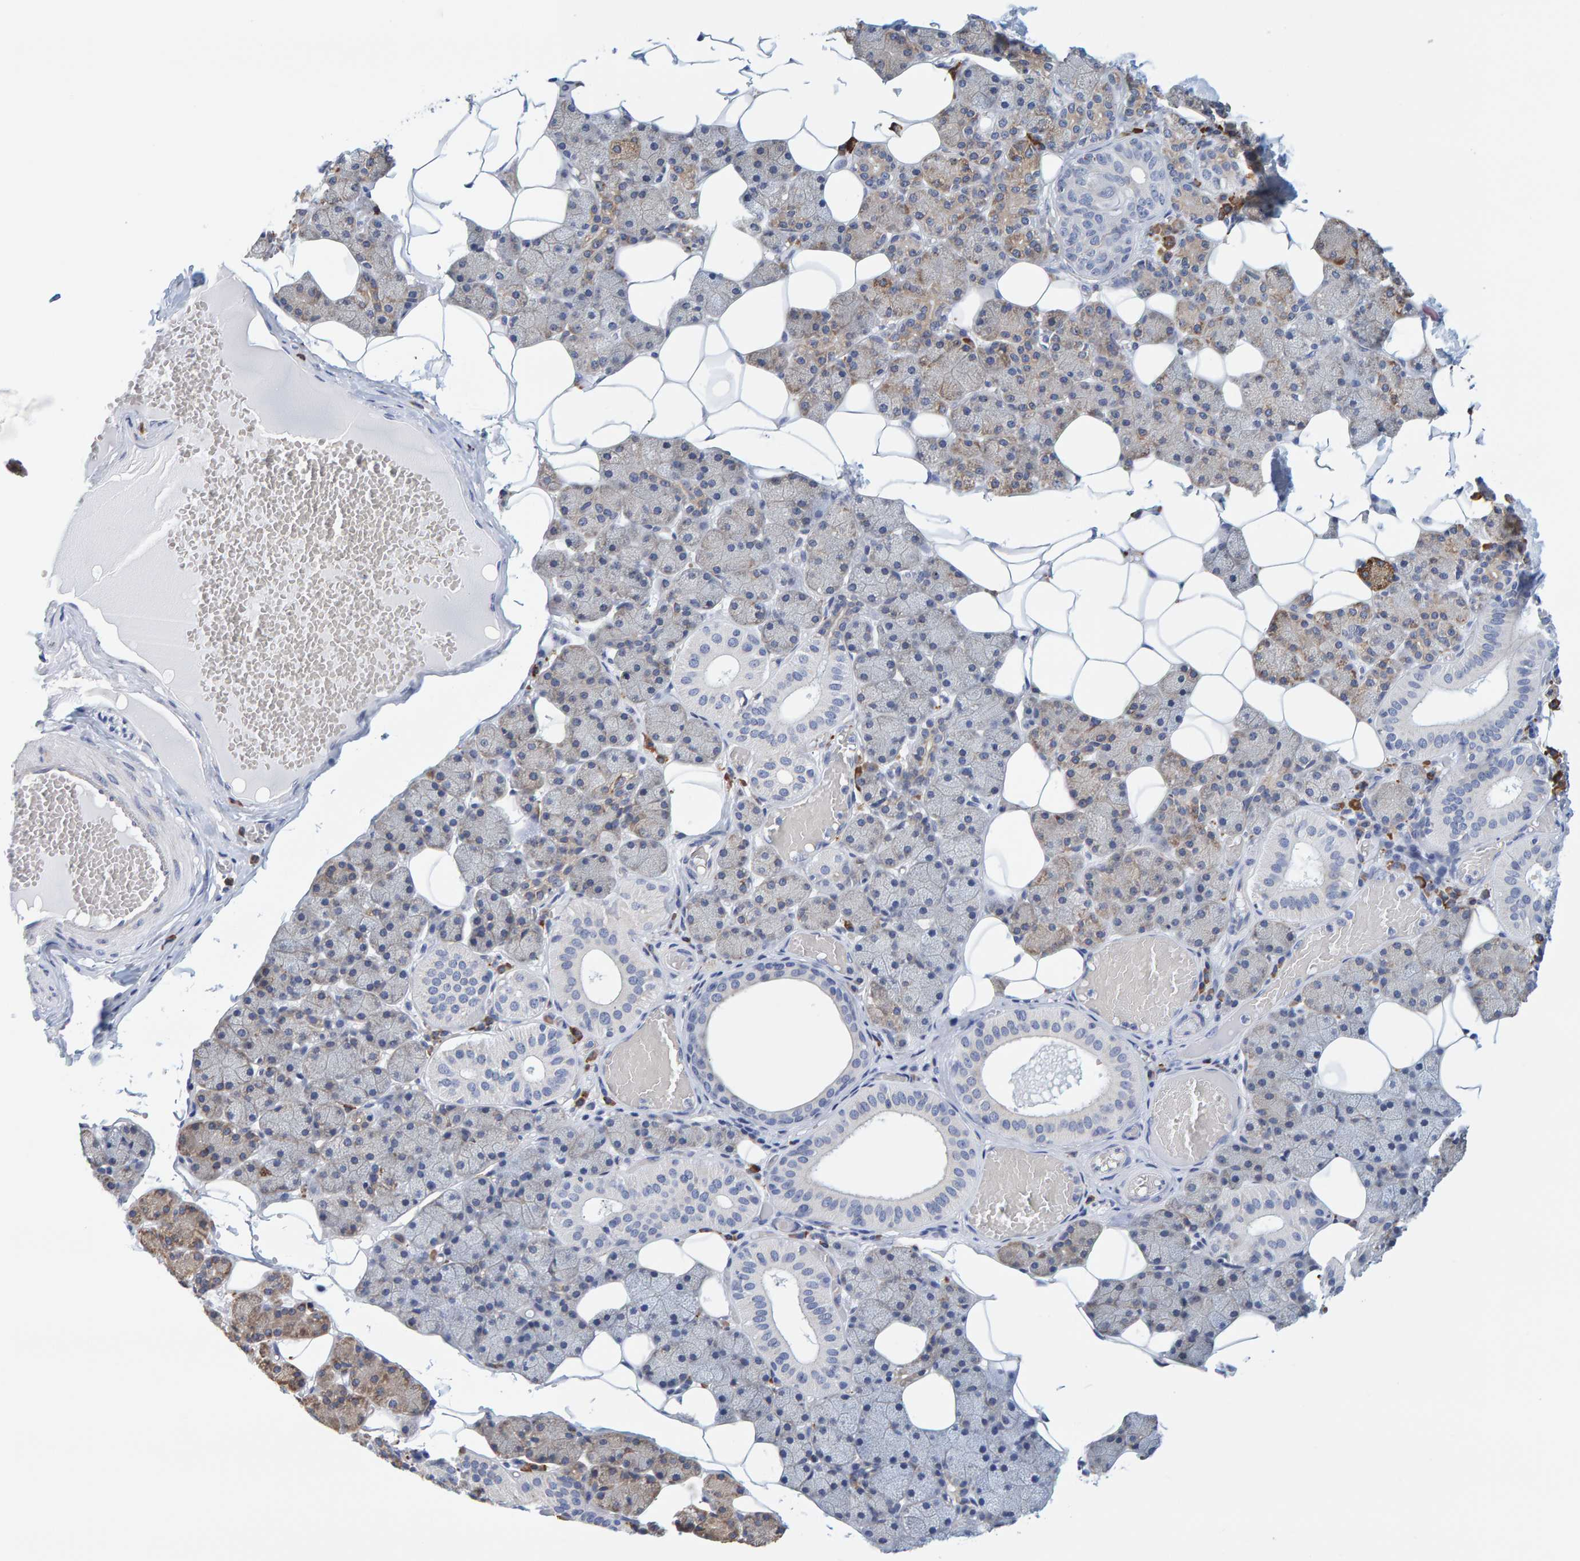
{"staining": {"intensity": "moderate", "quantity": "<25%", "location": "cytoplasmic/membranous"}, "tissue": "salivary gland", "cell_type": "Glandular cells", "image_type": "normal", "snomed": [{"axis": "morphology", "description": "Normal tissue, NOS"}, {"axis": "topography", "description": "Salivary gland"}], "caption": "A low amount of moderate cytoplasmic/membranous positivity is present in approximately <25% of glandular cells in benign salivary gland. (Brightfield microscopy of DAB IHC at high magnification).", "gene": "SGPL1", "patient": {"sex": "female", "age": 33}}